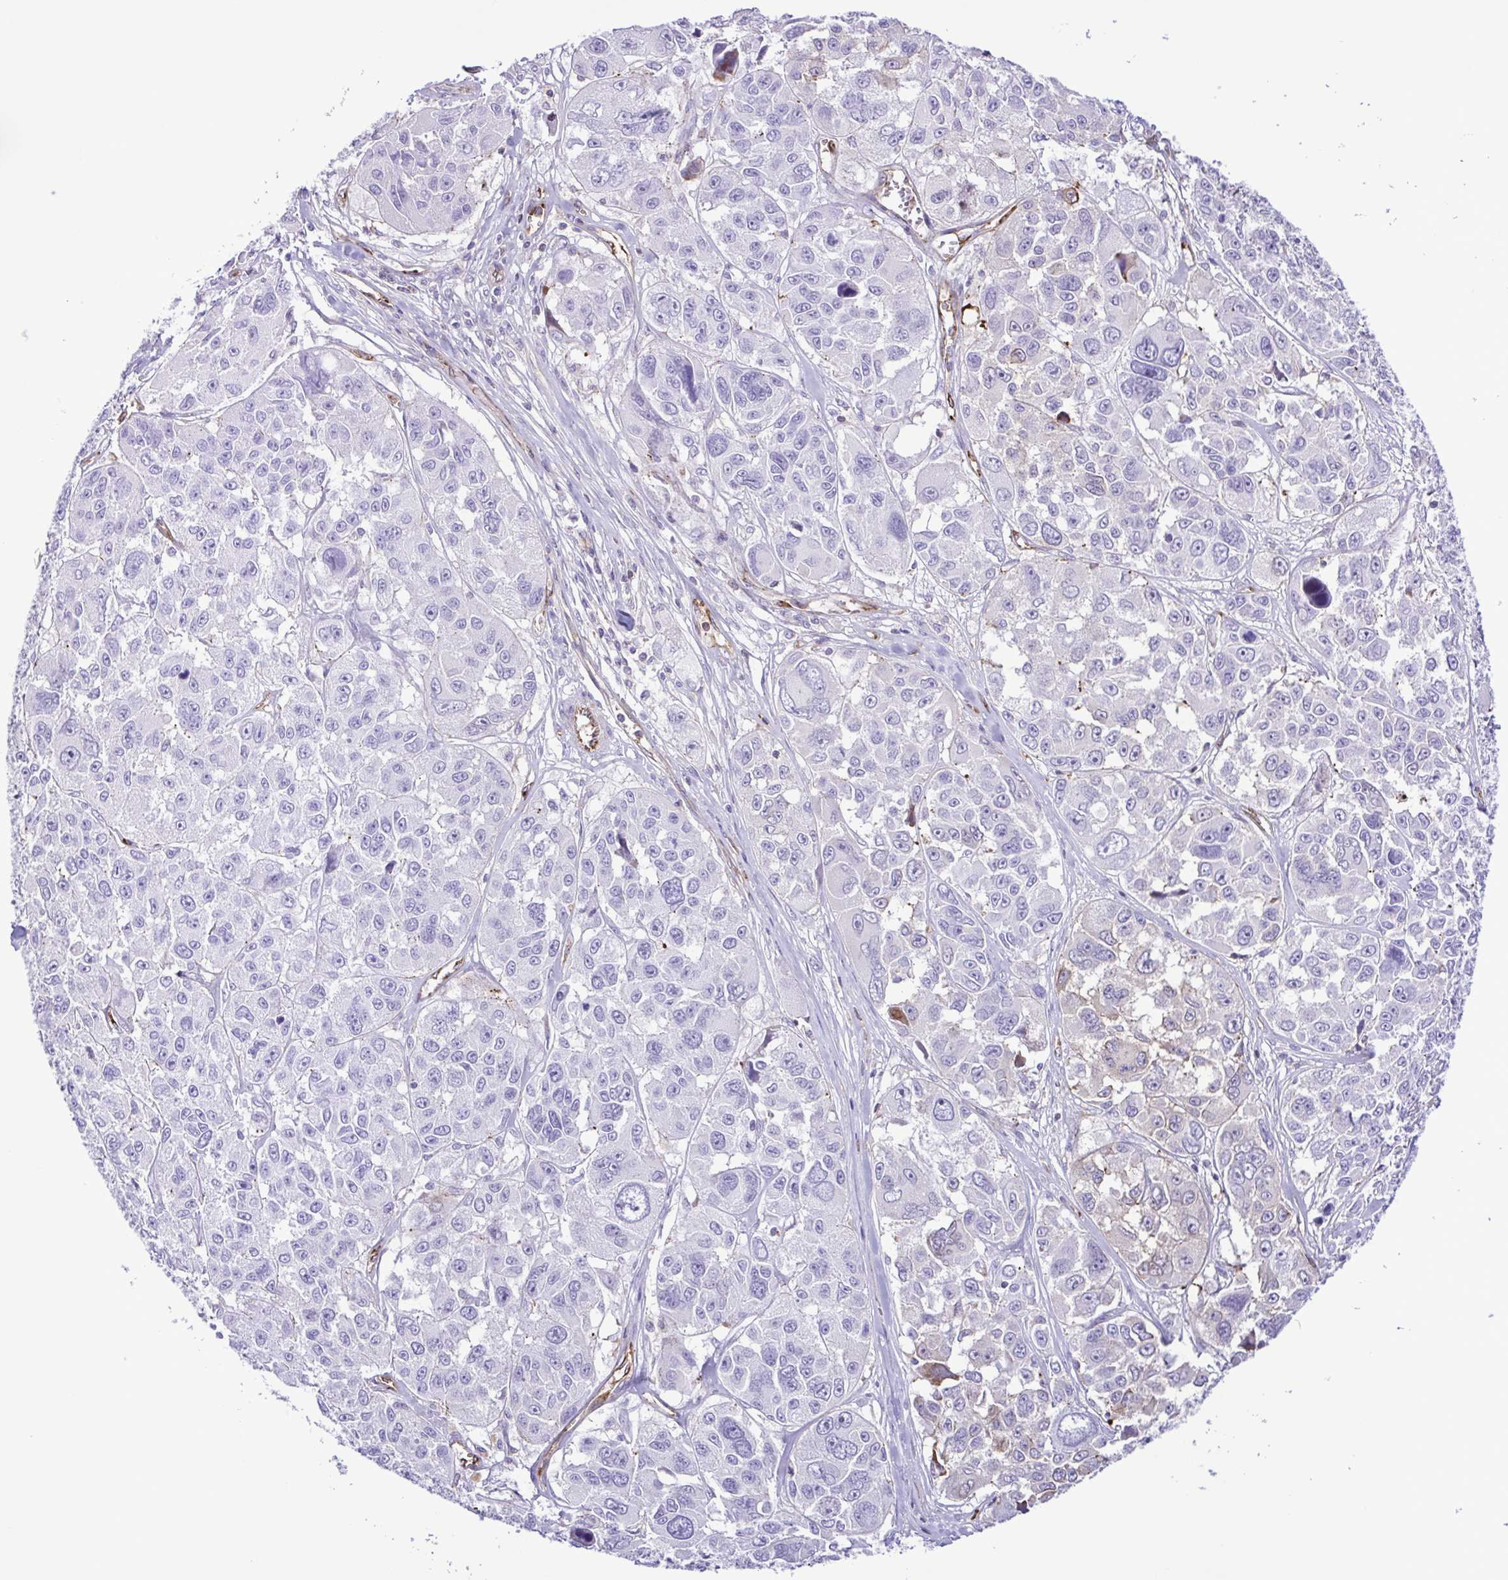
{"staining": {"intensity": "negative", "quantity": "none", "location": "none"}, "tissue": "melanoma", "cell_type": "Tumor cells", "image_type": "cancer", "snomed": [{"axis": "morphology", "description": "Malignant melanoma, NOS"}, {"axis": "topography", "description": "Skin"}], "caption": "Immunohistochemical staining of human melanoma demonstrates no significant staining in tumor cells.", "gene": "FLT1", "patient": {"sex": "female", "age": 66}}